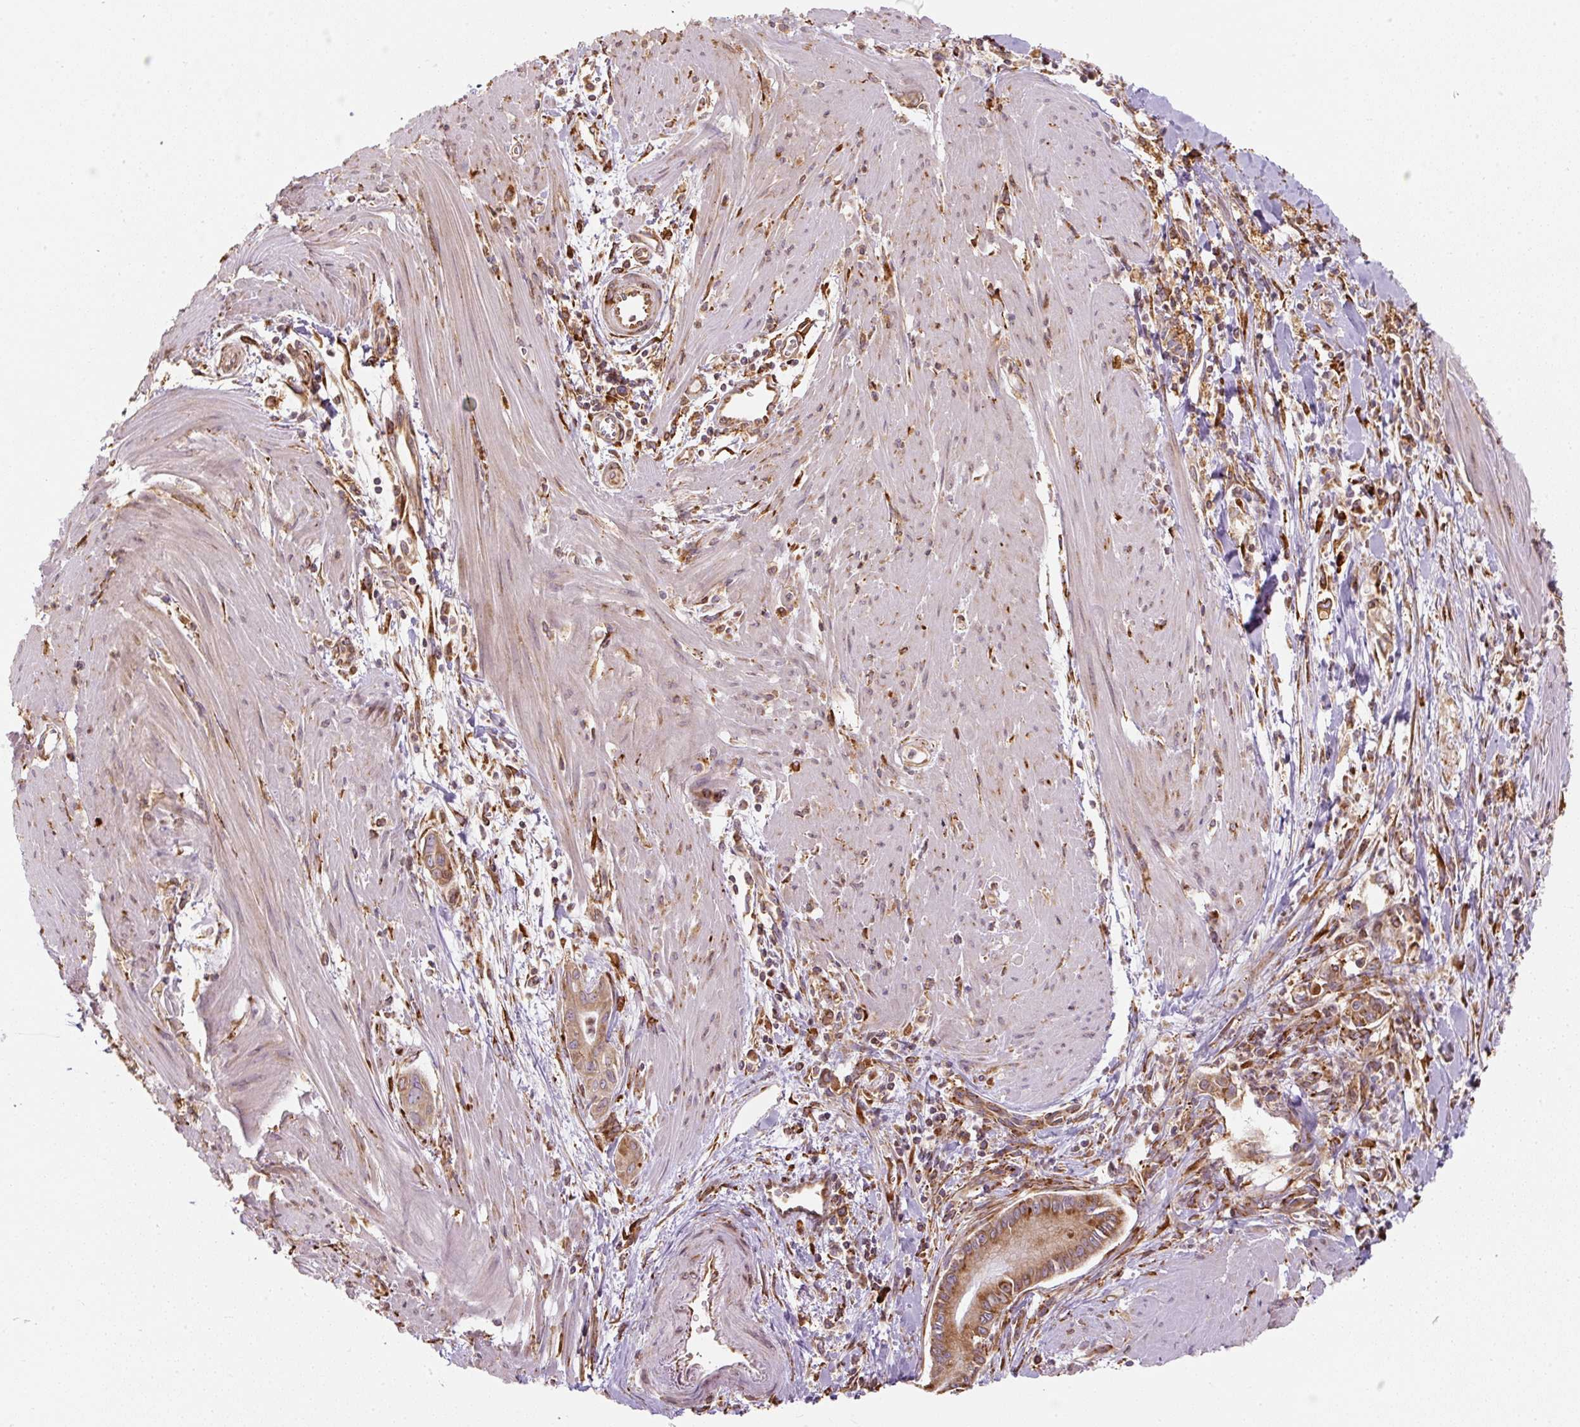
{"staining": {"intensity": "moderate", "quantity": ">75%", "location": "cytoplasmic/membranous"}, "tissue": "pancreatic cancer", "cell_type": "Tumor cells", "image_type": "cancer", "snomed": [{"axis": "morphology", "description": "Adenocarcinoma, NOS"}, {"axis": "topography", "description": "Pancreas"}], "caption": "Brown immunohistochemical staining in pancreatic cancer exhibits moderate cytoplasmic/membranous positivity in about >75% of tumor cells.", "gene": "PRKCSH", "patient": {"sex": "male", "age": 78}}